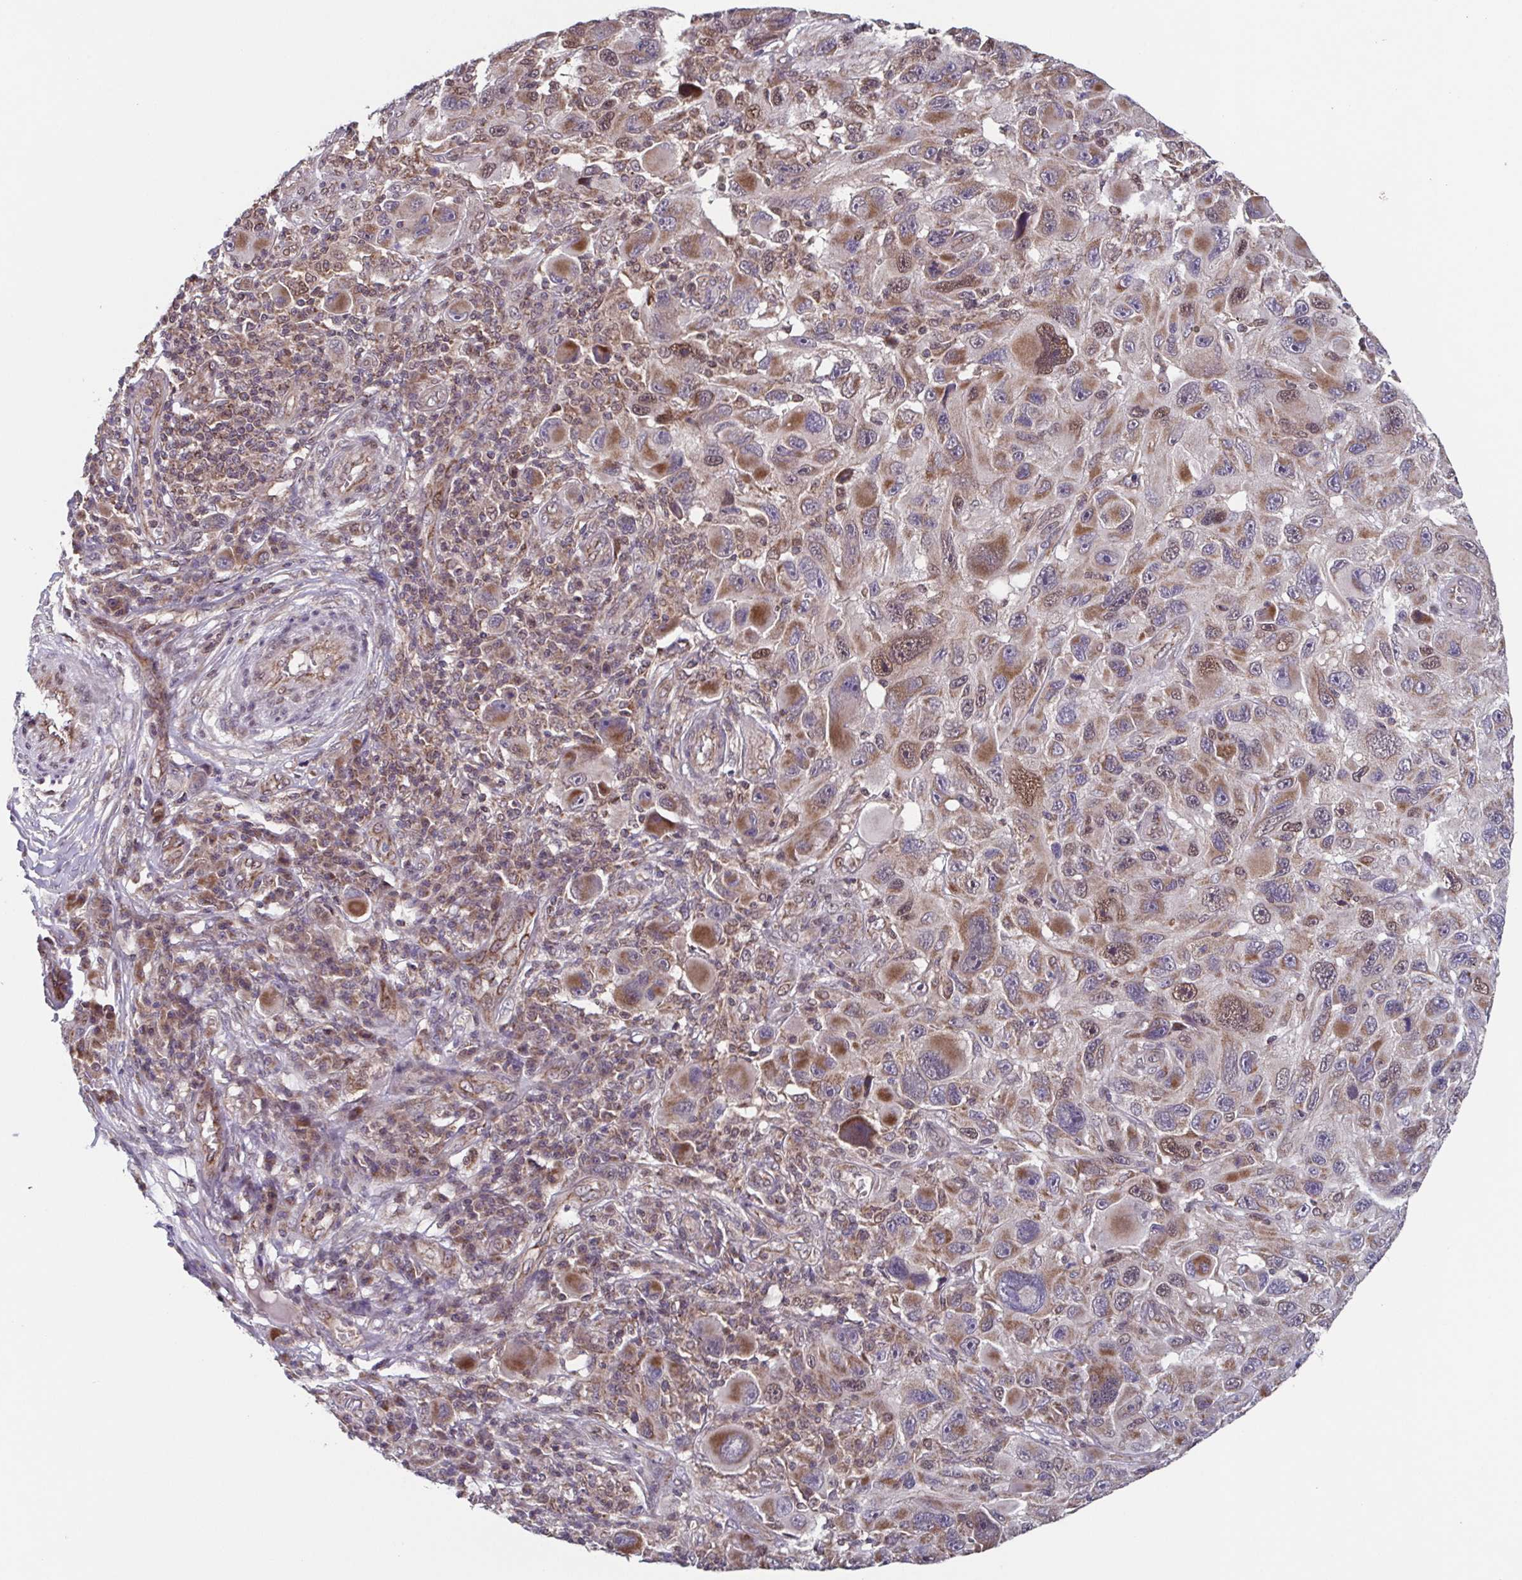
{"staining": {"intensity": "moderate", "quantity": ">75%", "location": "cytoplasmic/membranous"}, "tissue": "melanoma", "cell_type": "Tumor cells", "image_type": "cancer", "snomed": [{"axis": "morphology", "description": "Malignant melanoma, NOS"}, {"axis": "topography", "description": "Skin"}], "caption": "The histopathology image shows a brown stain indicating the presence of a protein in the cytoplasmic/membranous of tumor cells in melanoma.", "gene": "TTC19", "patient": {"sex": "male", "age": 53}}